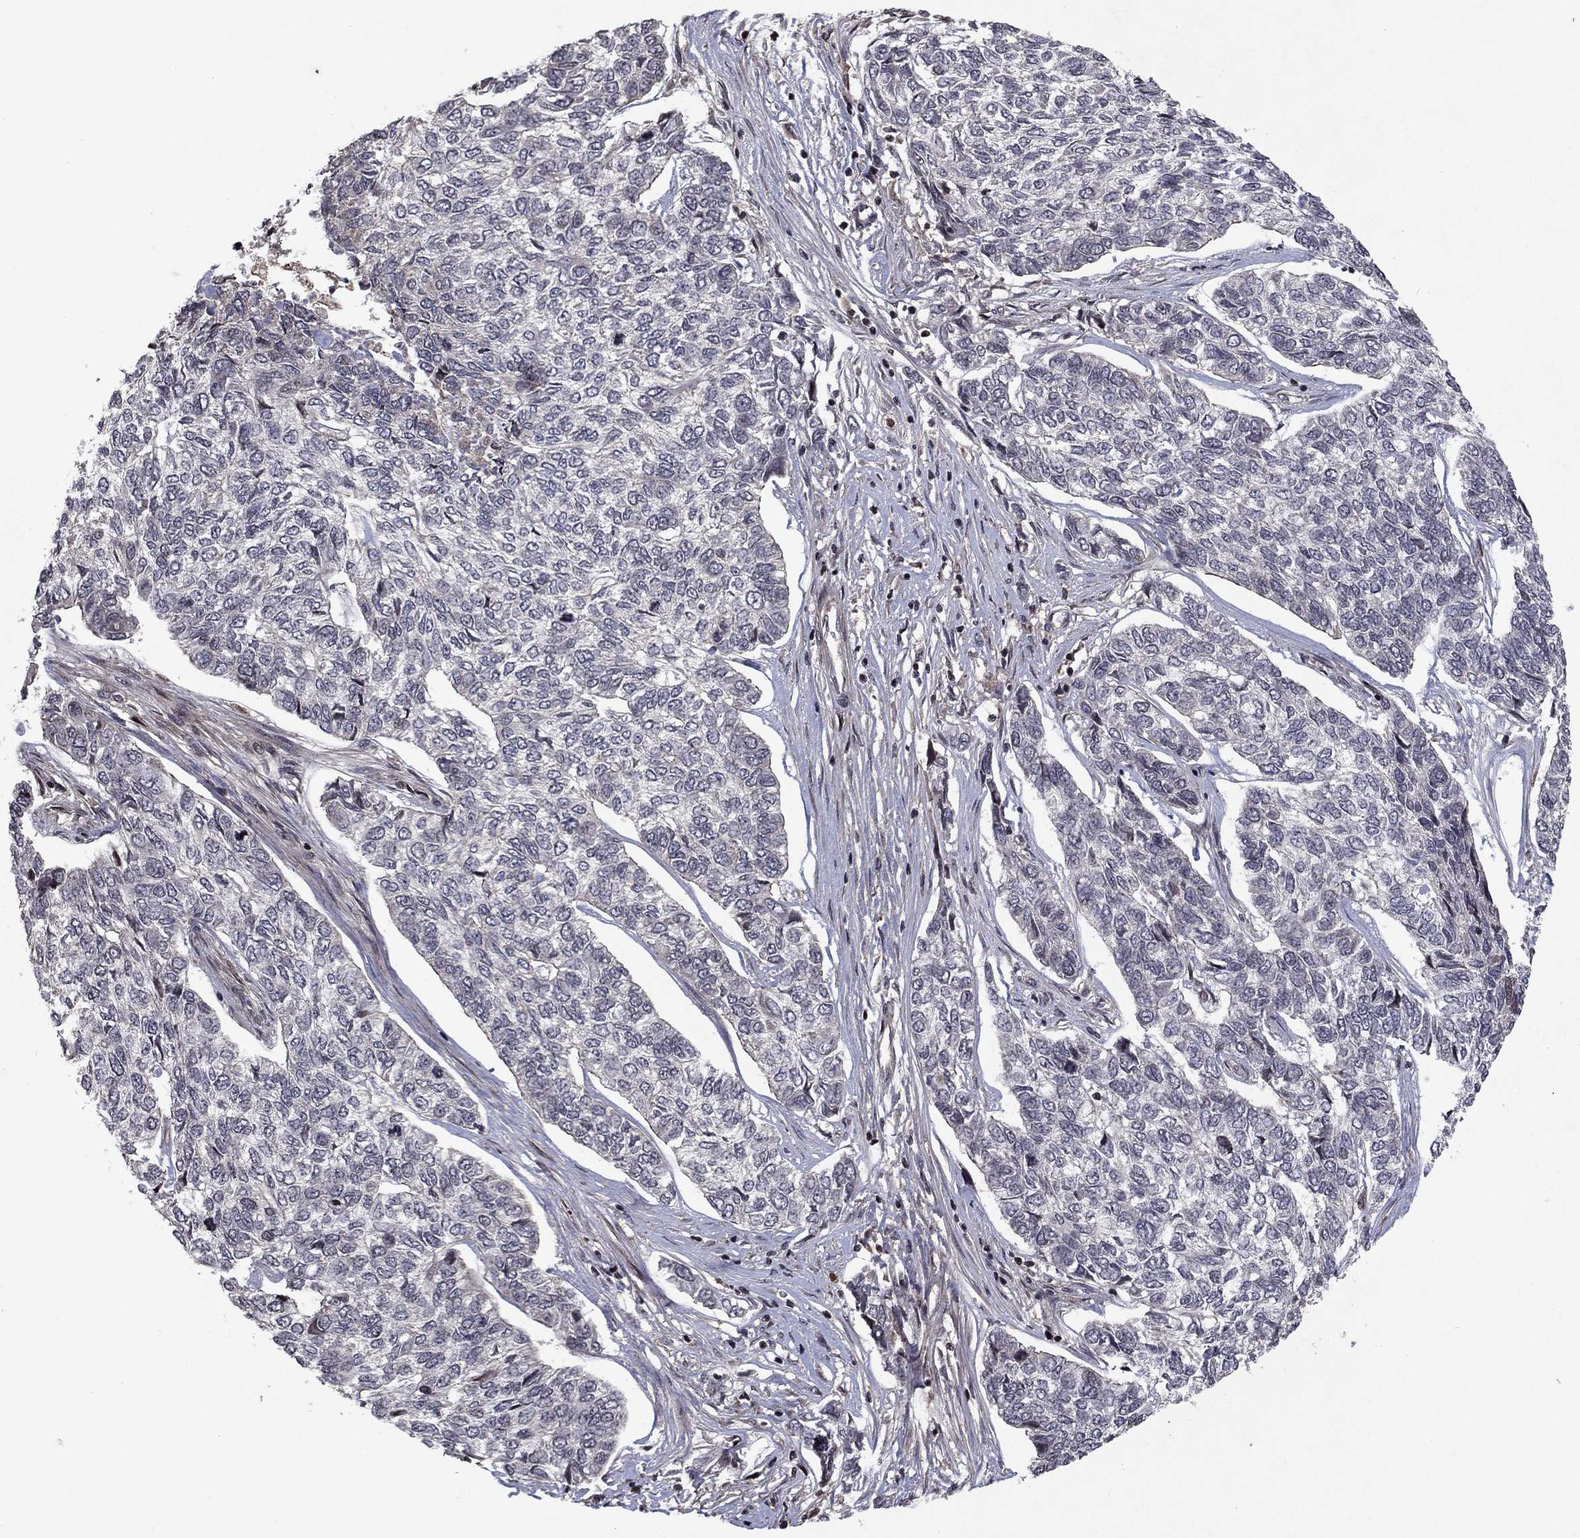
{"staining": {"intensity": "negative", "quantity": "none", "location": "none"}, "tissue": "skin cancer", "cell_type": "Tumor cells", "image_type": "cancer", "snomed": [{"axis": "morphology", "description": "Basal cell carcinoma"}, {"axis": "topography", "description": "Skin"}], "caption": "The immunohistochemistry (IHC) micrograph has no significant staining in tumor cells of skin basal cell carcinoma tissue.", "gene": "SORBS1", "patient": {"sex": "female", "age": 65}}